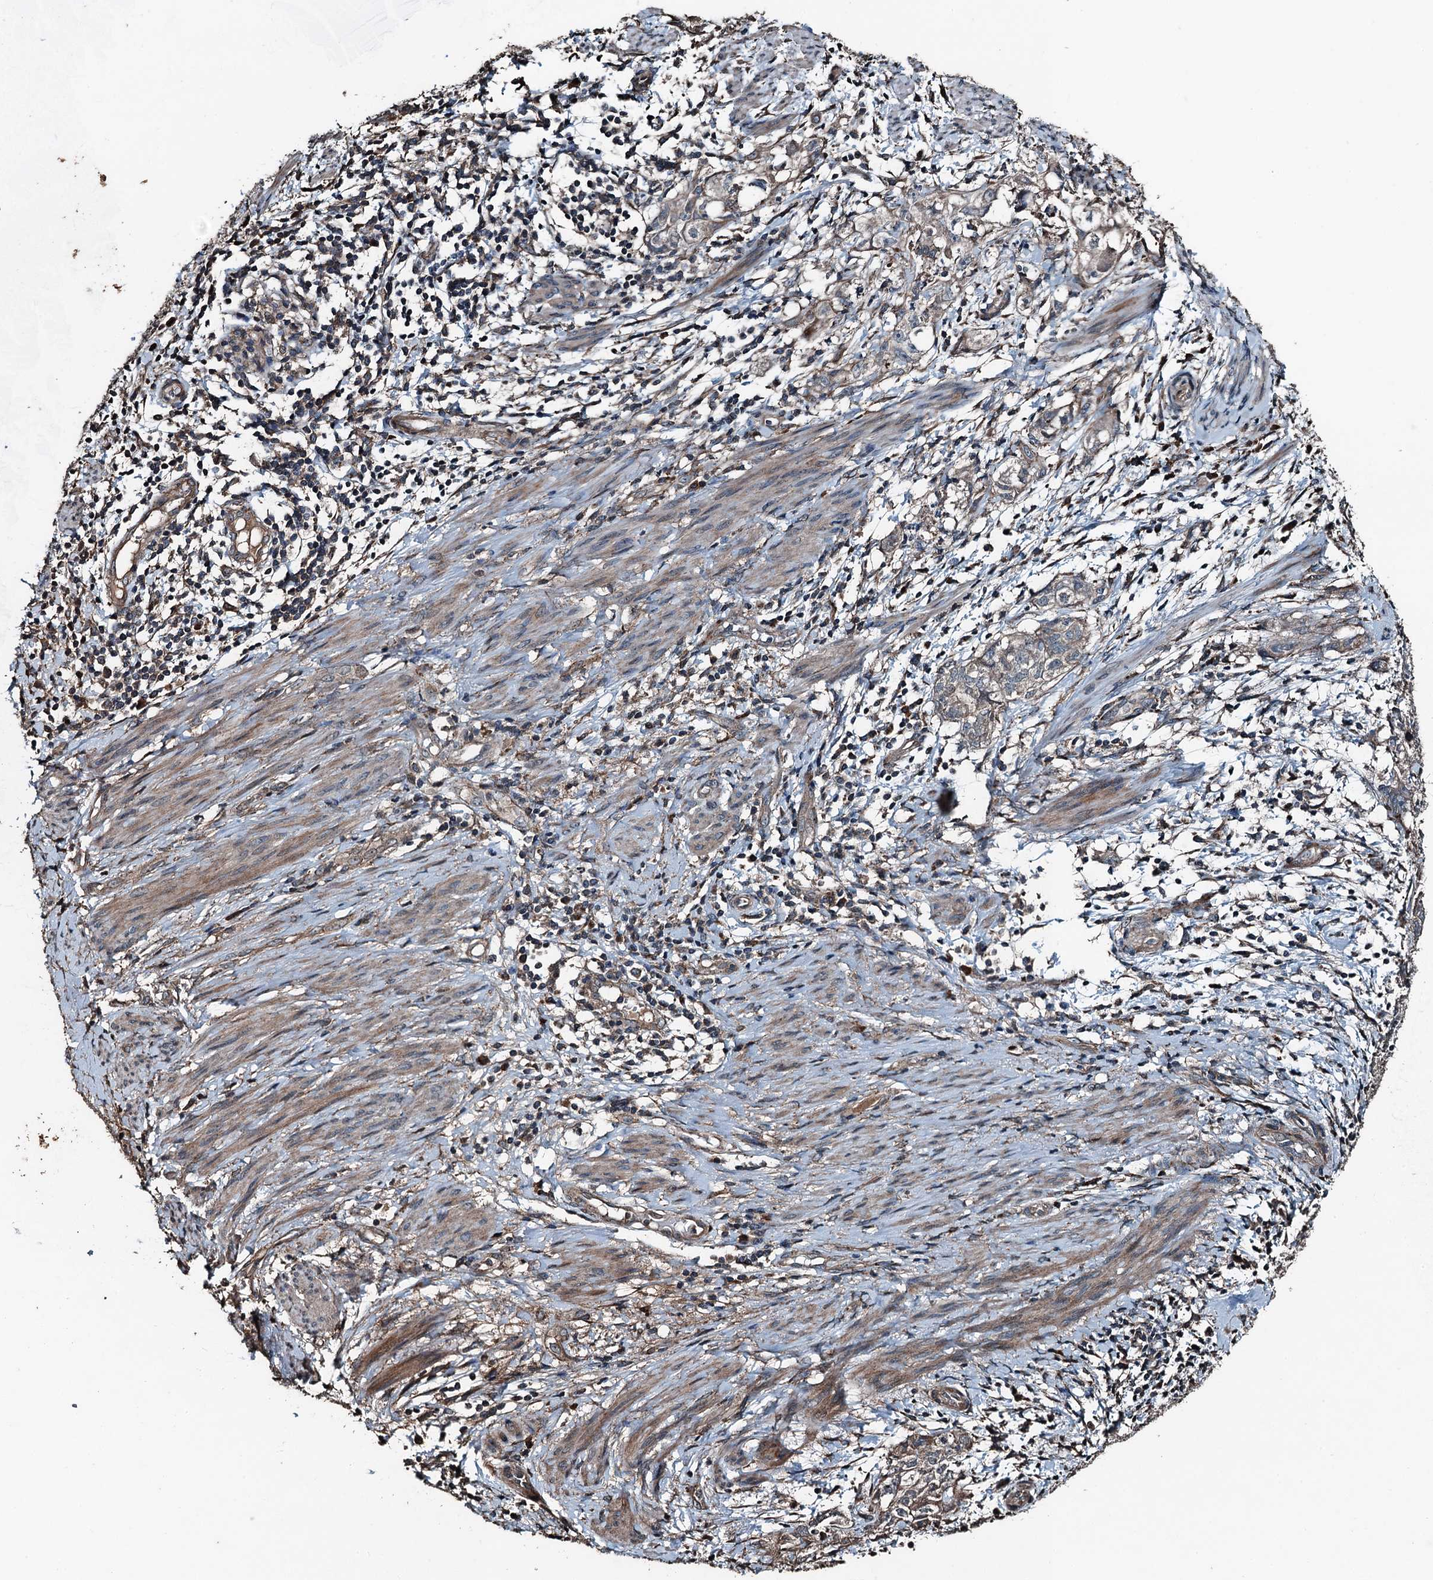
{"staining": {"intensity": "weak", "quantity": "<25%", "location": "cytoplasmic/membranous"}, "tissue": "endometrial cancer", "cell_type": "Tumor cells", "image_type": "cancer", "snomed": [{"axis": "morphology", "description": "Adenocarcinoma, NOS"}, {"axis": "topography", "description": "Endometrium"}], "caption": "There is no significant staining in tumor cells of endometrial adenocarcinoma.", "gene": "TCTN1", "patient": {"sex": "female", "age": 65}}